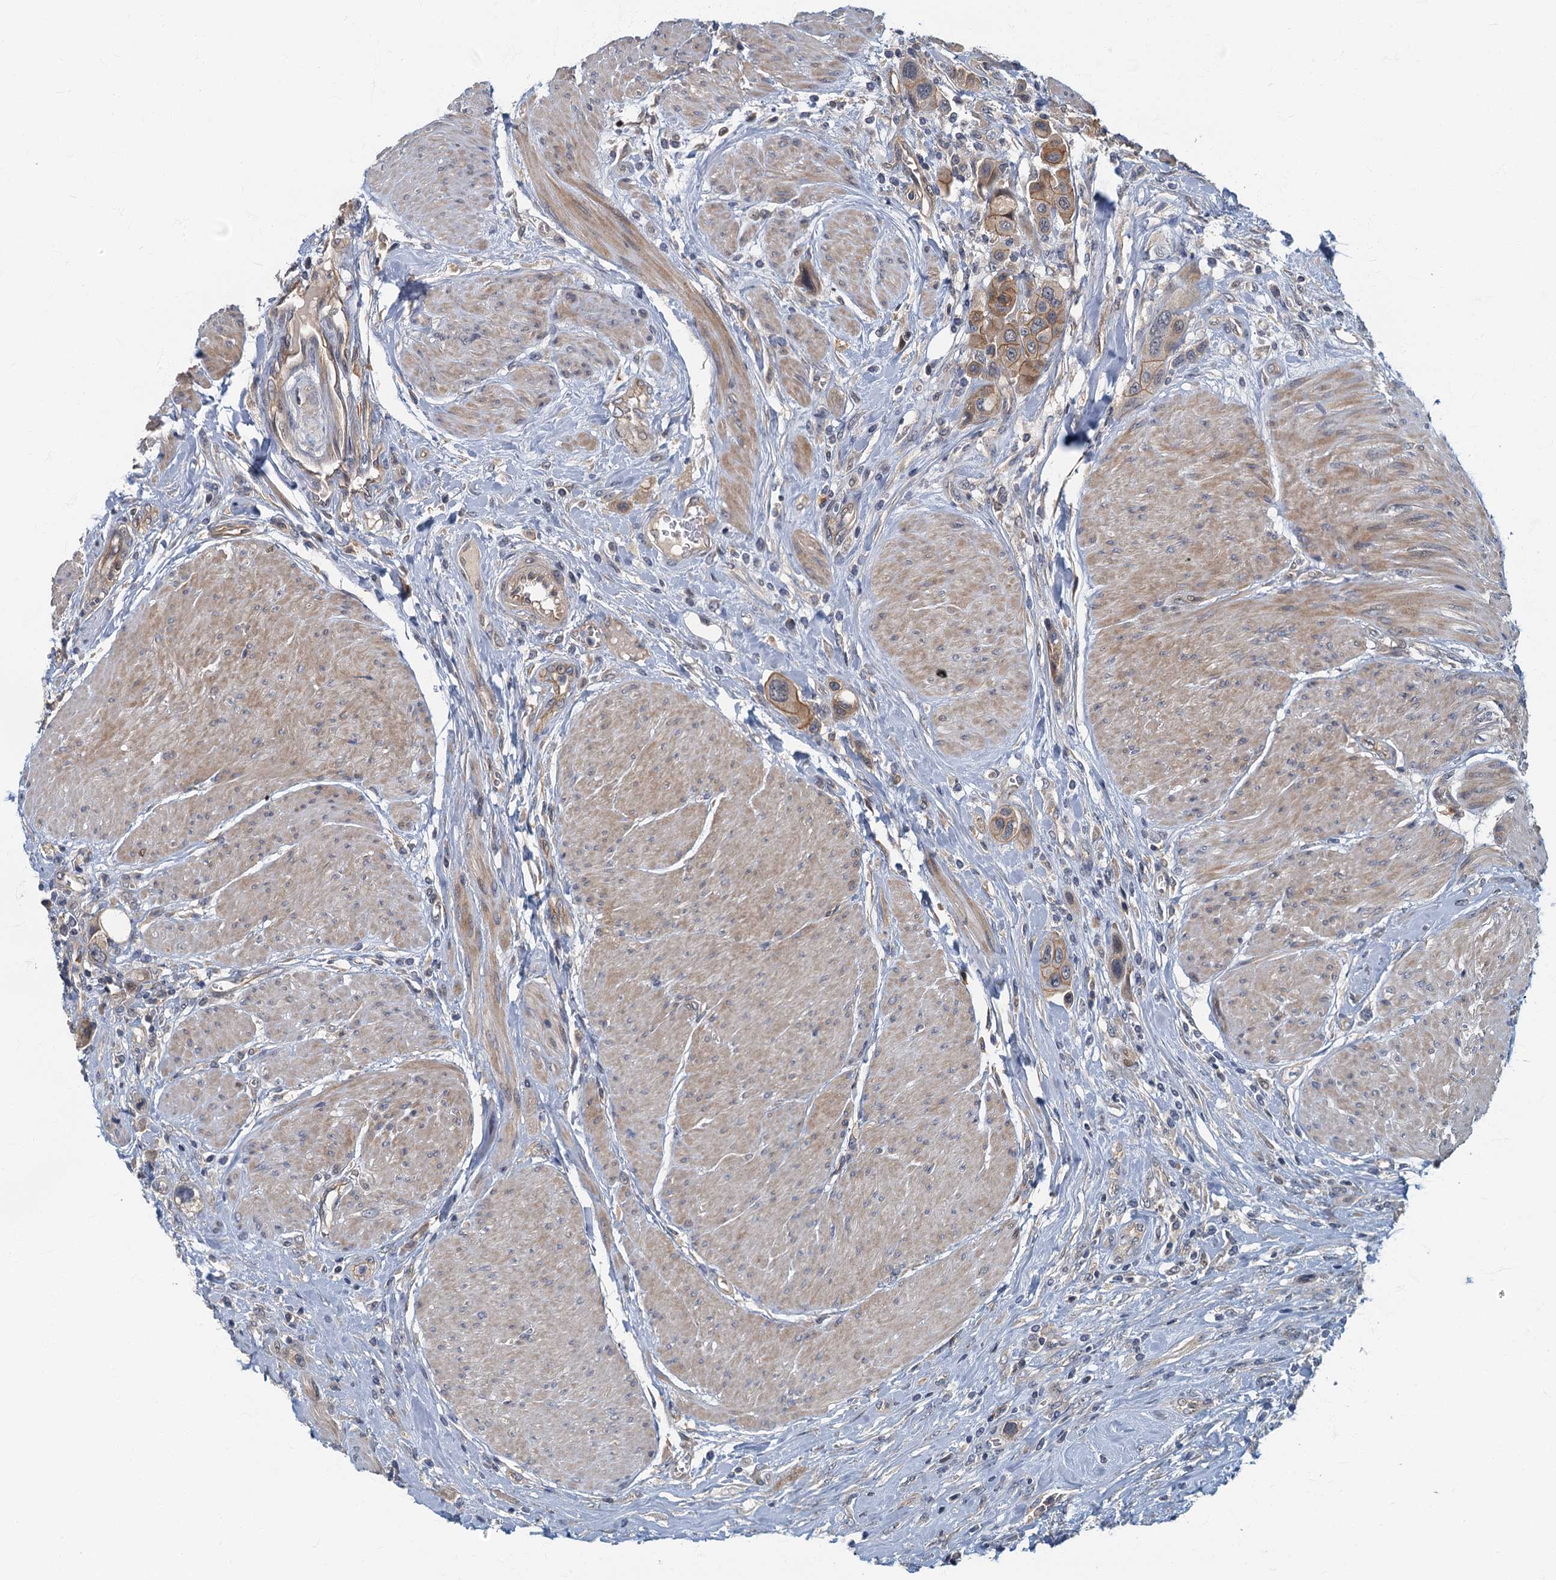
{"staining": {"intensity": "moderate", "quantity": "25%-75%", "location": "cytoplasmic/membranous"}, "tissue": "urothelial cancer", "cell_type": "Tumor cells", "image_type": "cancer", "snomed": [{"axis": "morphology", "description": "Urothelial carcinoma, High grade"}, {"axis": "topography", "description": "Urinary bladder"}], "caption": "Urothelial carcinoma (high-grade) stained with a protein marker shows moderate staining in tumor cells.", "gene": "CKAP2L", "patient": {"sex": "male", "age": 50}}